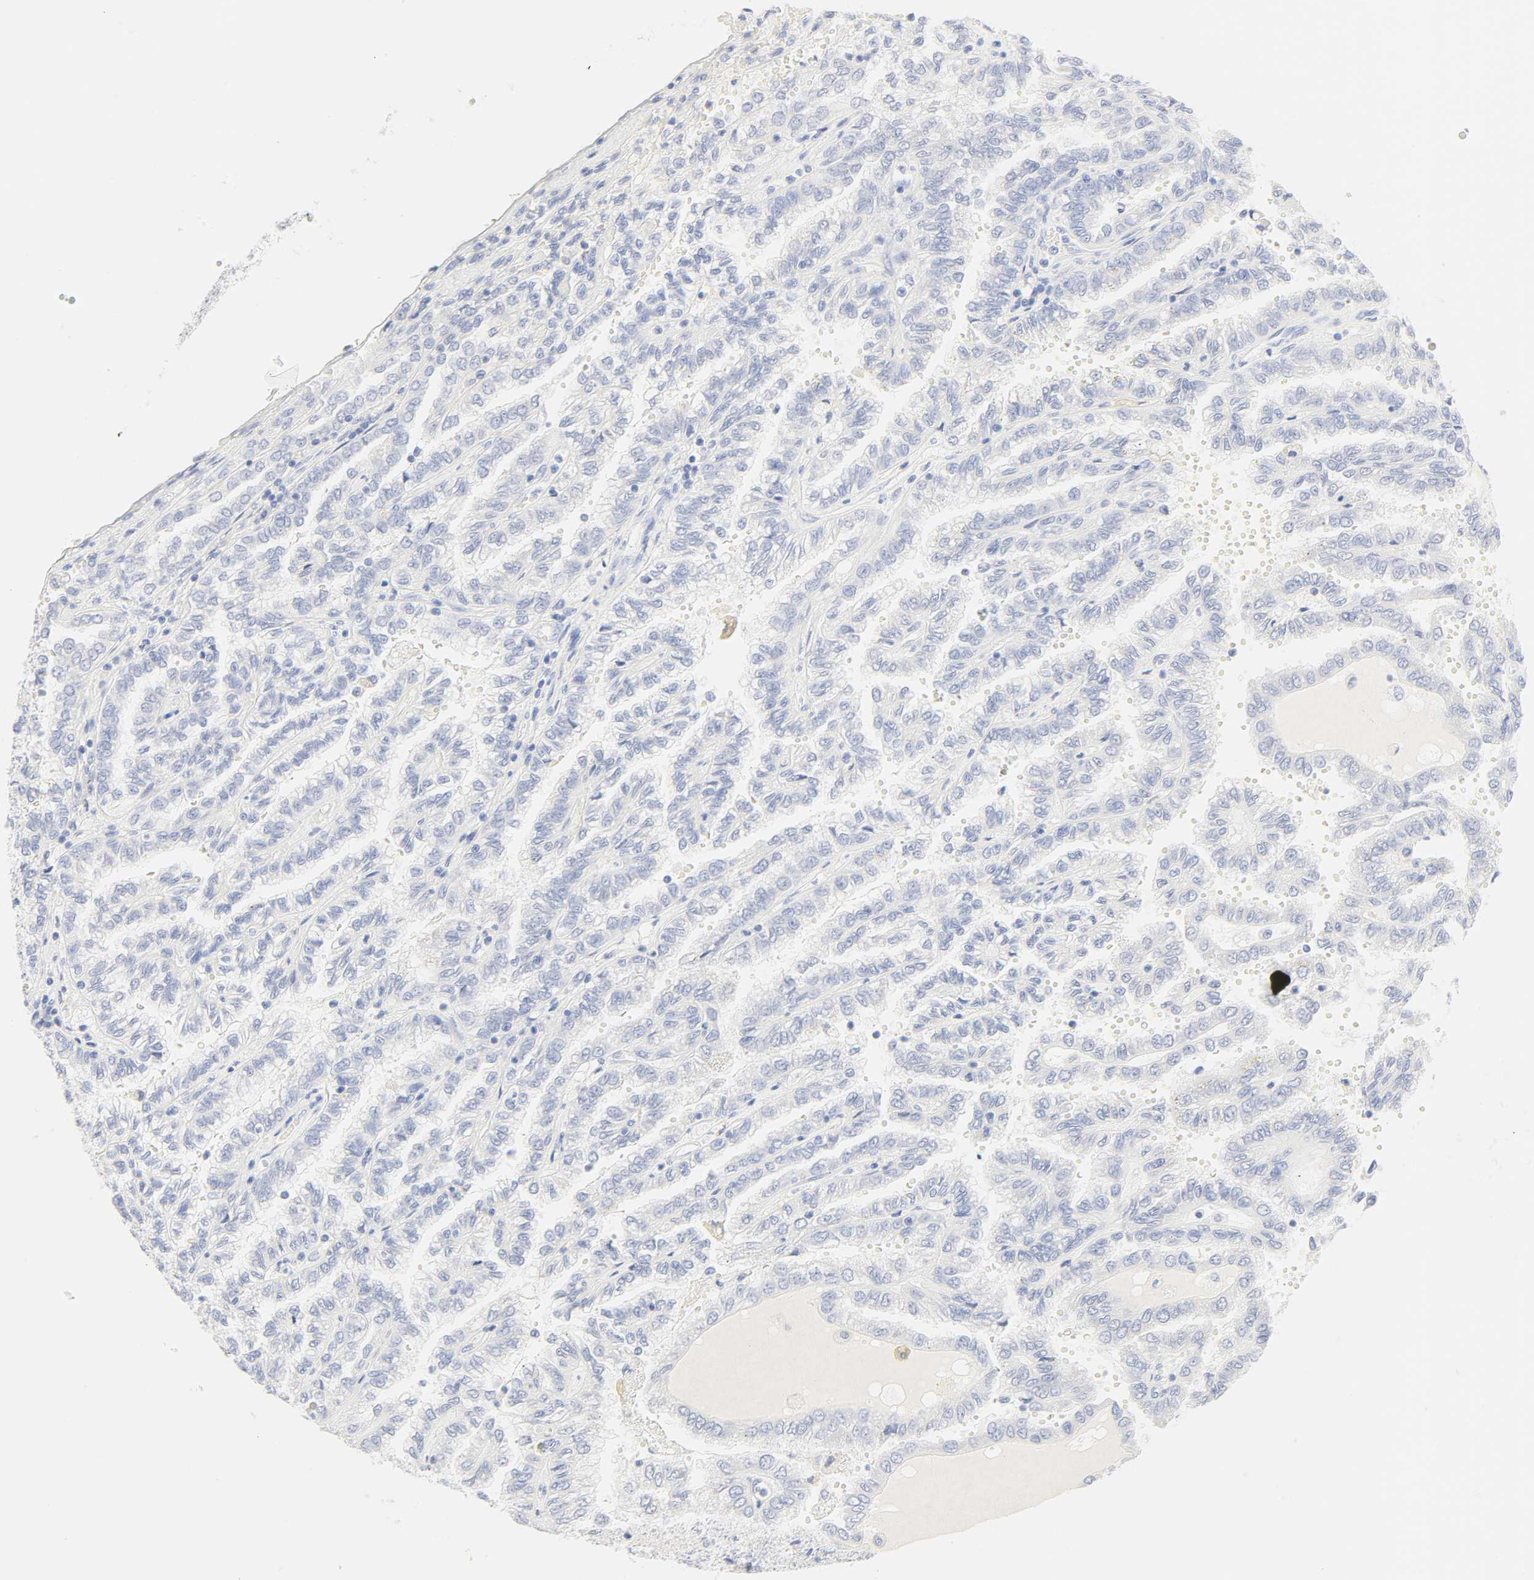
{"staining": {"intensity": "weak", "quantity": "<25%", "location": "cytoplasmic/membranous"}, "tissue": "renal cancer", "cell_type": "Tumor cells", "image_type": "cancer", "snomed": [{"axis": "morphology", "description": "Inflammation, NOS"}, {"axis": "morphology", "description": "Adenocarcinoma, NOS"}, {"axis": "topography", "description": "Kidney"}], "caption": "Immunohistochemistry image of human adenocarcinoma (renal) stained for a protein (brown), which demonstrates no expression in tumor cells.", "gene": "SLCO1B3", "patient": {"sex": "male", "age": 68}}